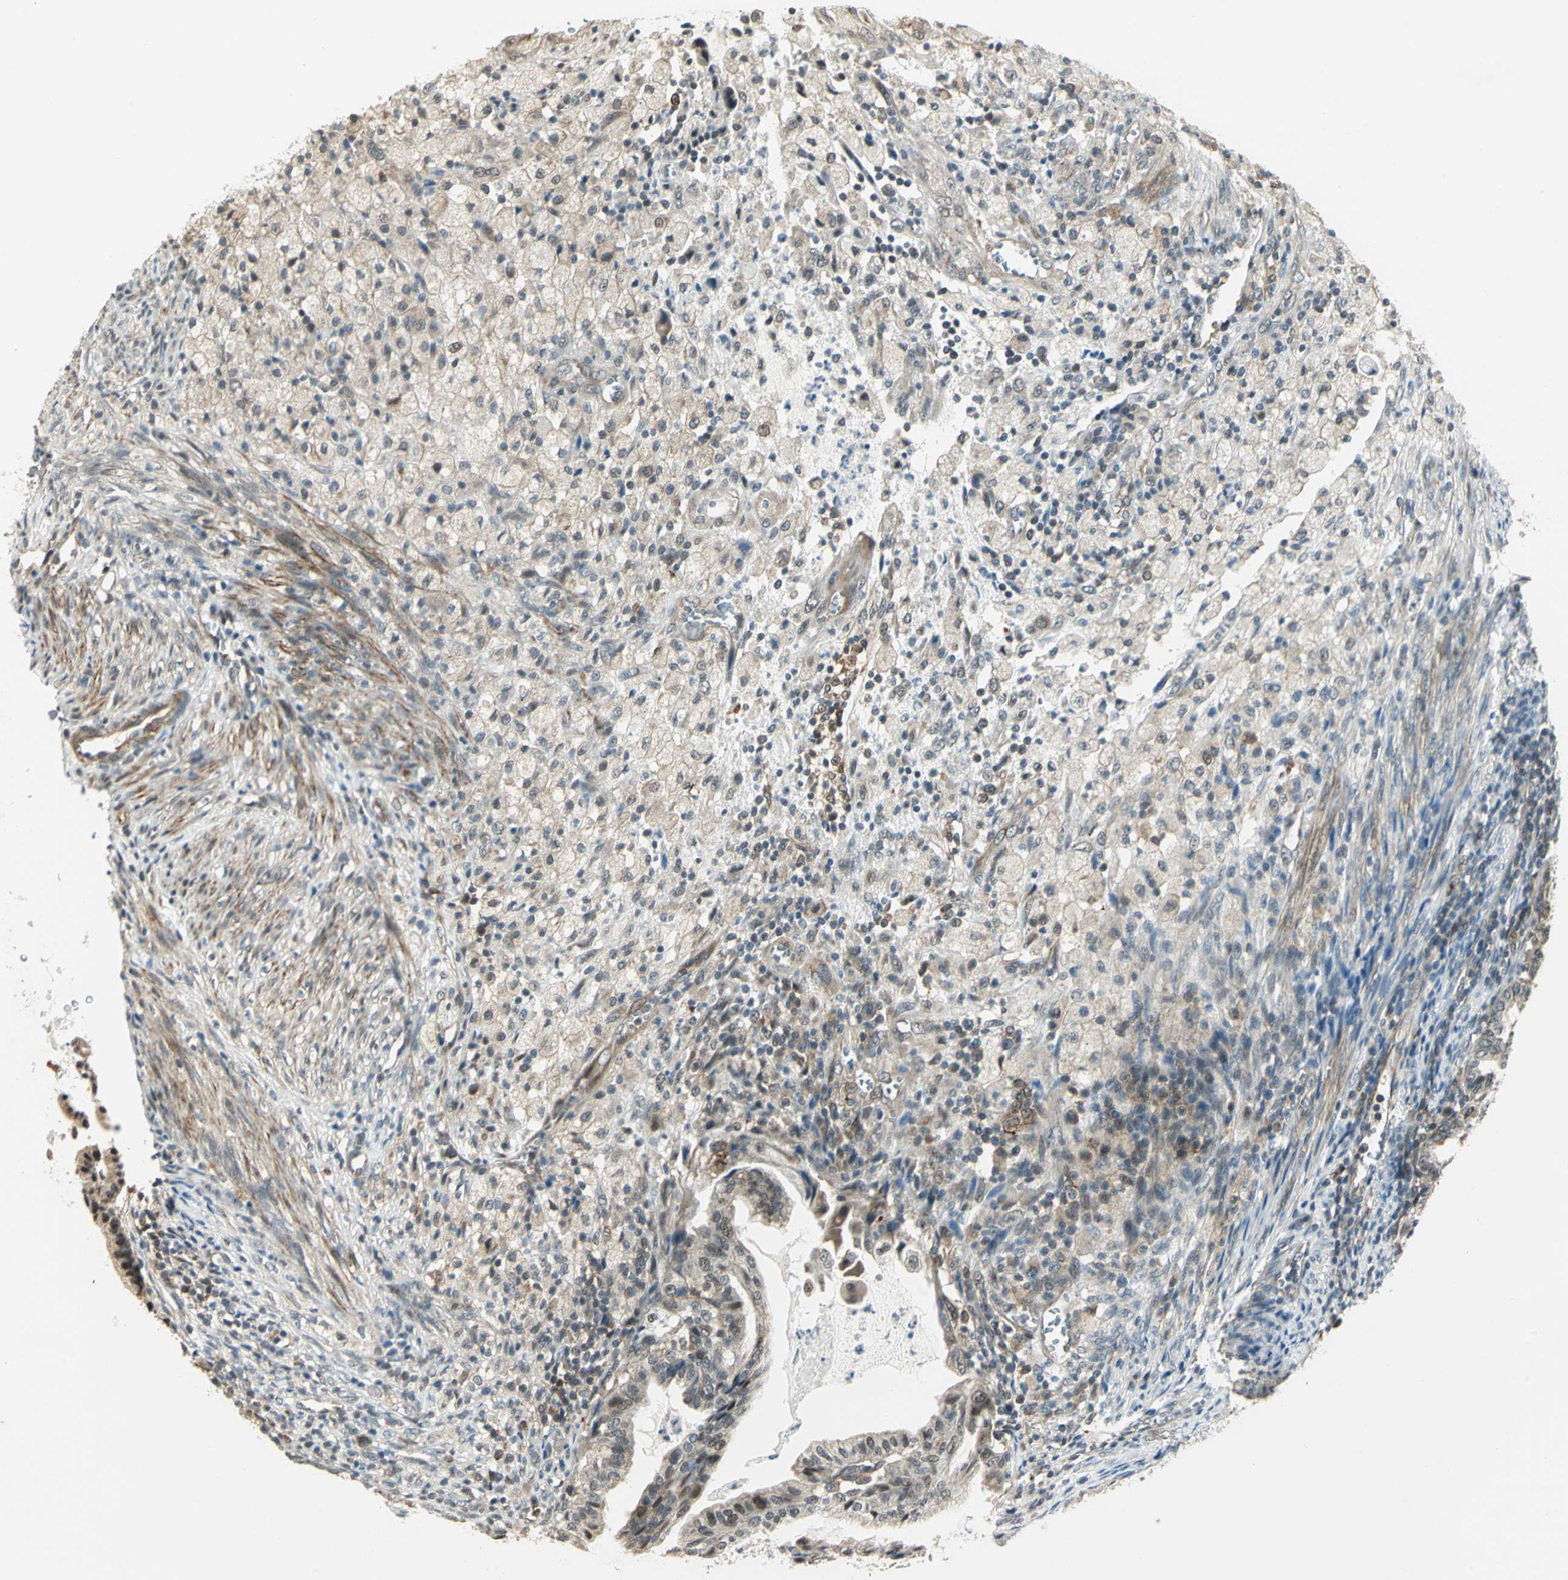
{"staining": {"intensity": "weak", "quantity": ">75%", "location": "cytoplasmic/membranous"}, "tissue": "cervical cancer", "cell_type": "Tumor cells", "image_type": "cancer", "snomed": [{"axis": "morphology", "description": "Normal tissue, NOS"}, {"axis": "morphology", "description": "Adenocarcinoma, NOS"}, {"axis": "topography", "description": "Cervix"}, {"axis": "topography", "description": "Endometrium"}], "caption": "Immunohistochemical staining of human adenocarcinoma (cervical) displays low levels of weak cytoplasmic/membranous positivity in approximately >75% of tumor cells. The staining was performed using DAB (3,3'-diaminobenzidine) to visualize the protein expression in brown, while the nuclei were stained in blue with hematoxylin (Magnification: 20x).", "gene": "PLAGL2", "patient": {"sex": "female", "age": 86}}